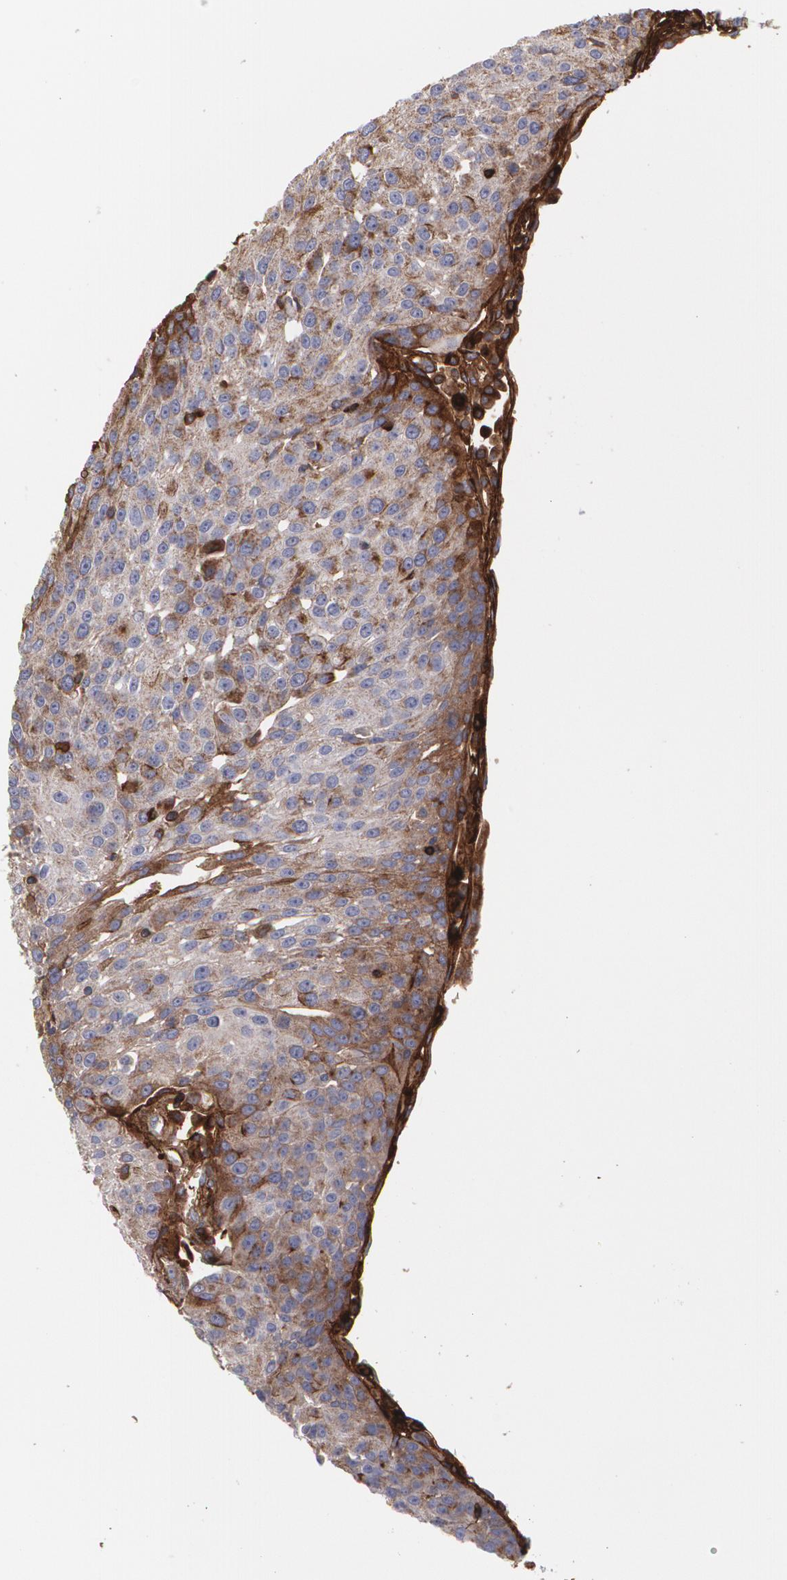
{"staining": {"intensity": "moderate", "quantity": ">75%", "location": "cytoplasmic/membranous"}, "tissue": "urothelial cancer", "cell_type": "Tumor cells", "image_type": "cancer", "snomed": [{"axis": "morphology", "description": "Urothelial carcinoma, High grade"}, {"axis": "topography", "description": "Urinary bladder"}], "caption": "A high-resolution micrograph shows immunohistochemistry (IHC) staining of urothelial cancer, which displays moderate cytoplasmic/membranous staining in approximately >75% of tumor cells.", "gene": "FBLN1", "patient": {"sex": "male", "age": 54}}